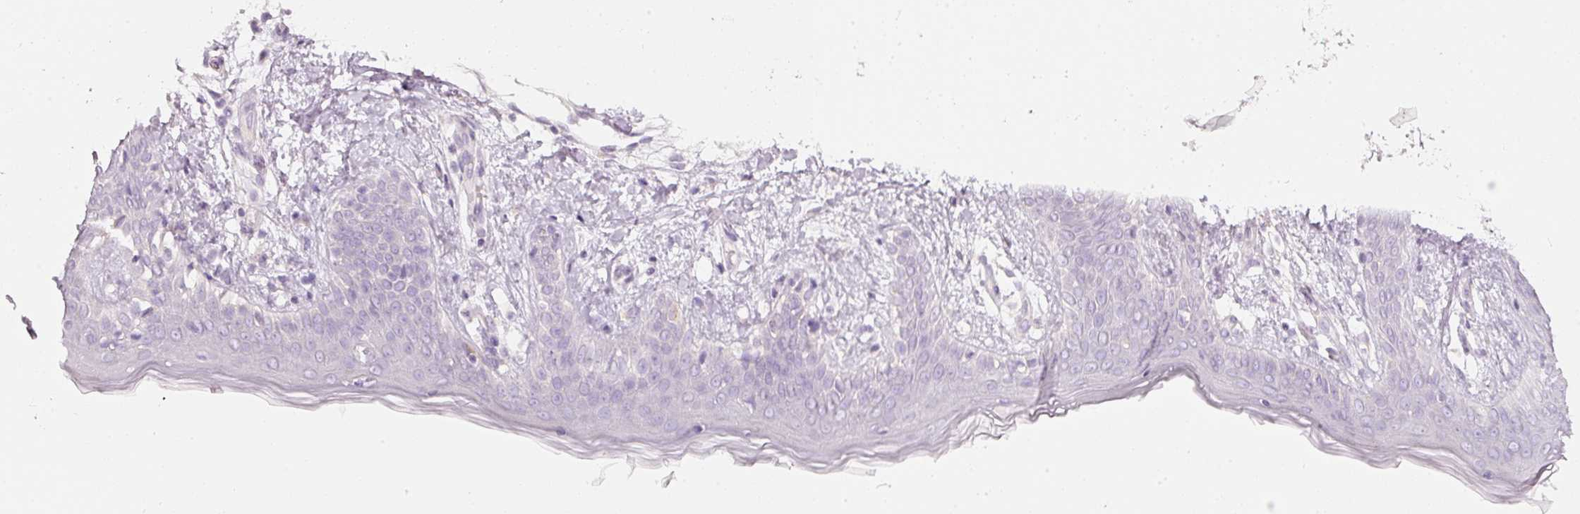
{"staining": {"intensity": "negative", "quantity": "none", "location": "none"}, "tissue": "skin", "cell_type": "Fibroblasts", "image_type": "normal", "snomed": [{"axis": "morphology", "description": "Normal tissue, NOS"}, {"axis": "topography", "description": "Skin"}], "caption": "Immunohistochemistry (IHC) histopathology image of benign human skin stained for a protein (brown), which displays no staining in fibroblasts.", "gene": "PDXDC1", "patient": {"sex": "female", "age": 34}}